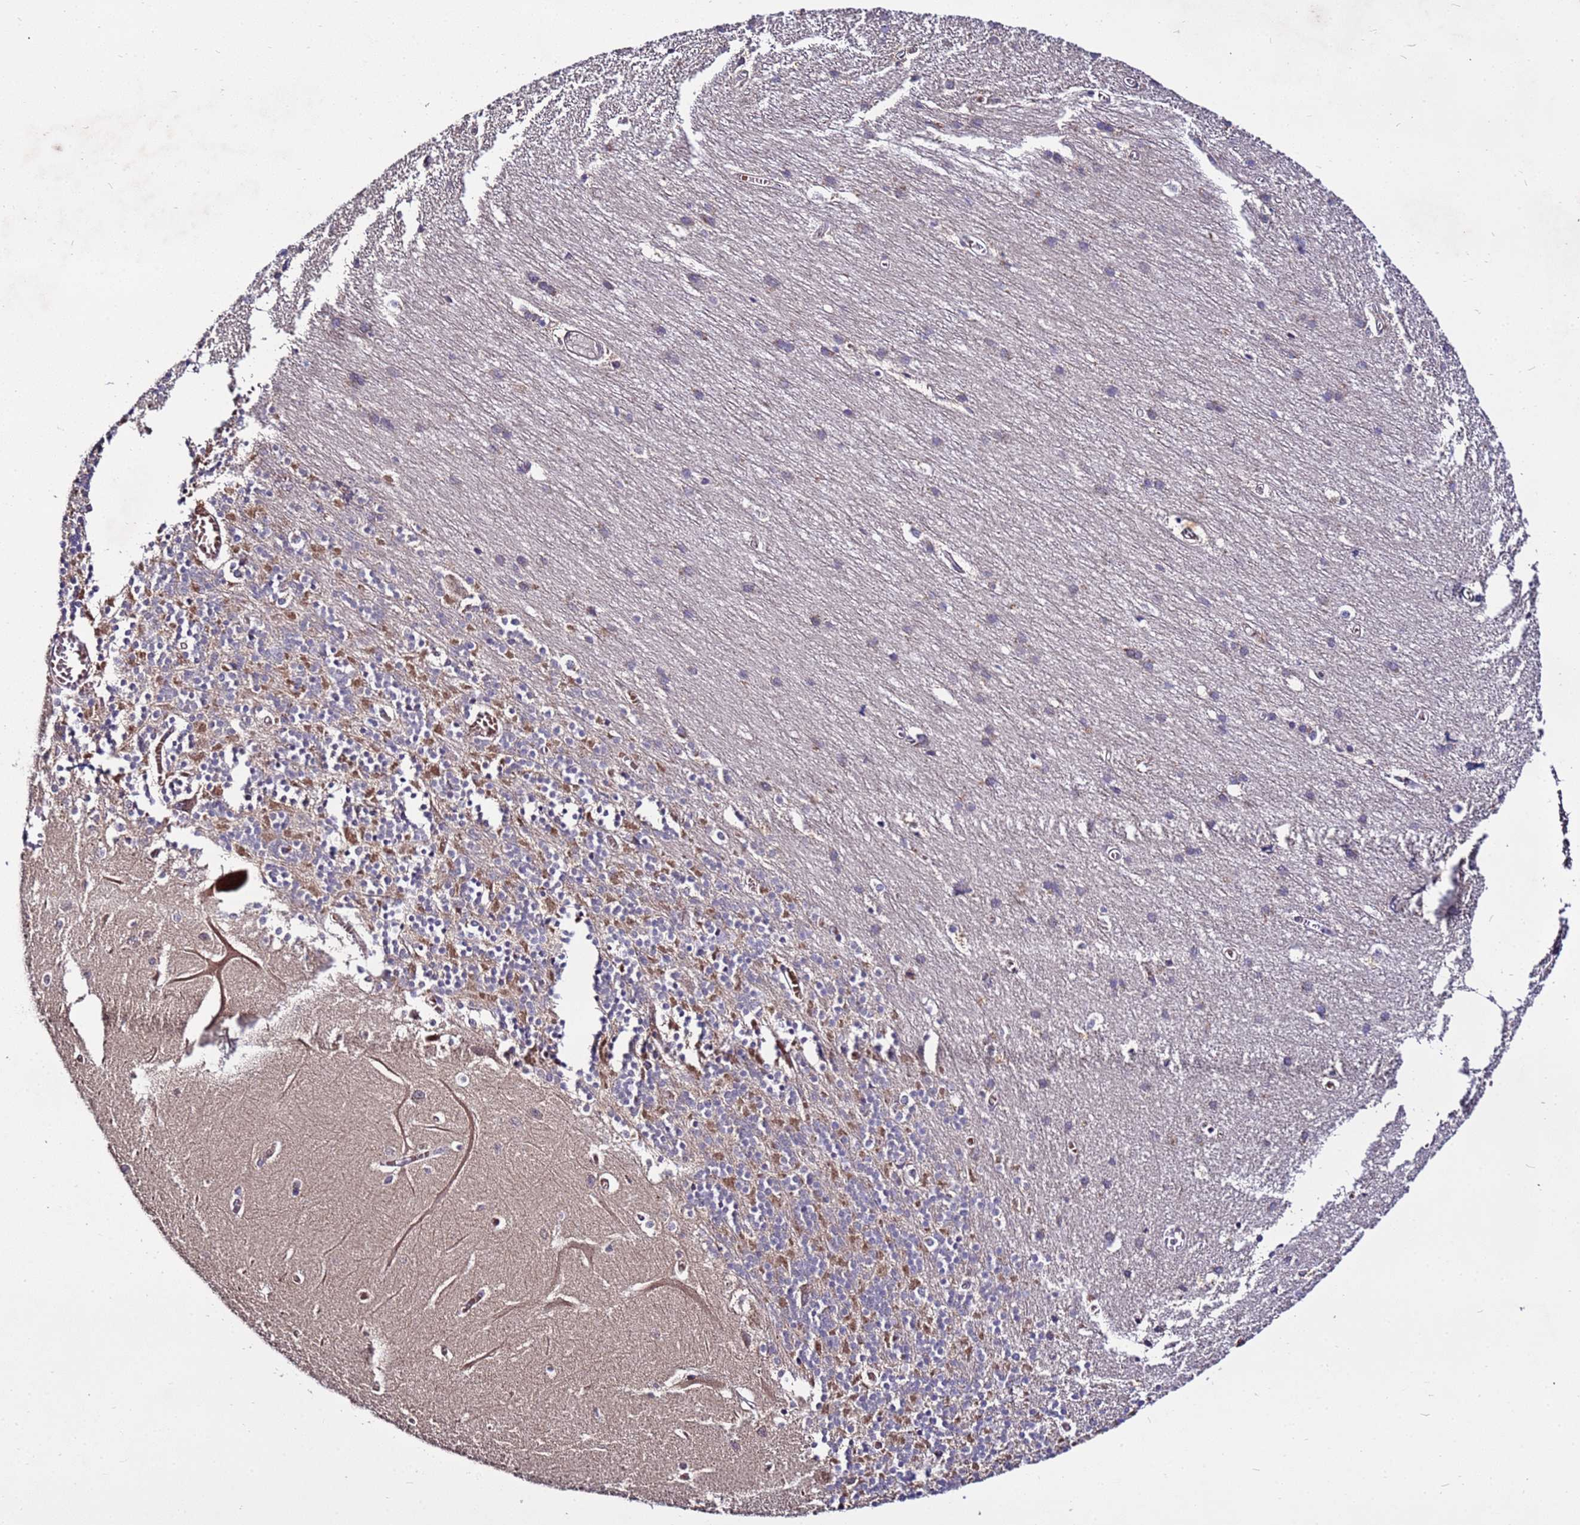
{"staining": {"intensity": "negative", "quantity": "none", "location": "none"}, "tissue": "cerebellum", "cell_type": "Cells in granular layer", "image_type": "normal", "snomed": [{"axis": "morphology", "description": "Normal tissue, NOS"}, {"axis": "topography", "description": "Cerebellum"}], "caption": "Protein analysis of normal cerebellum demonstrates no significant positivity in cells in granular layer.", "gene": "GSPT2", "patient": {"sex": "male", "age": 37}}